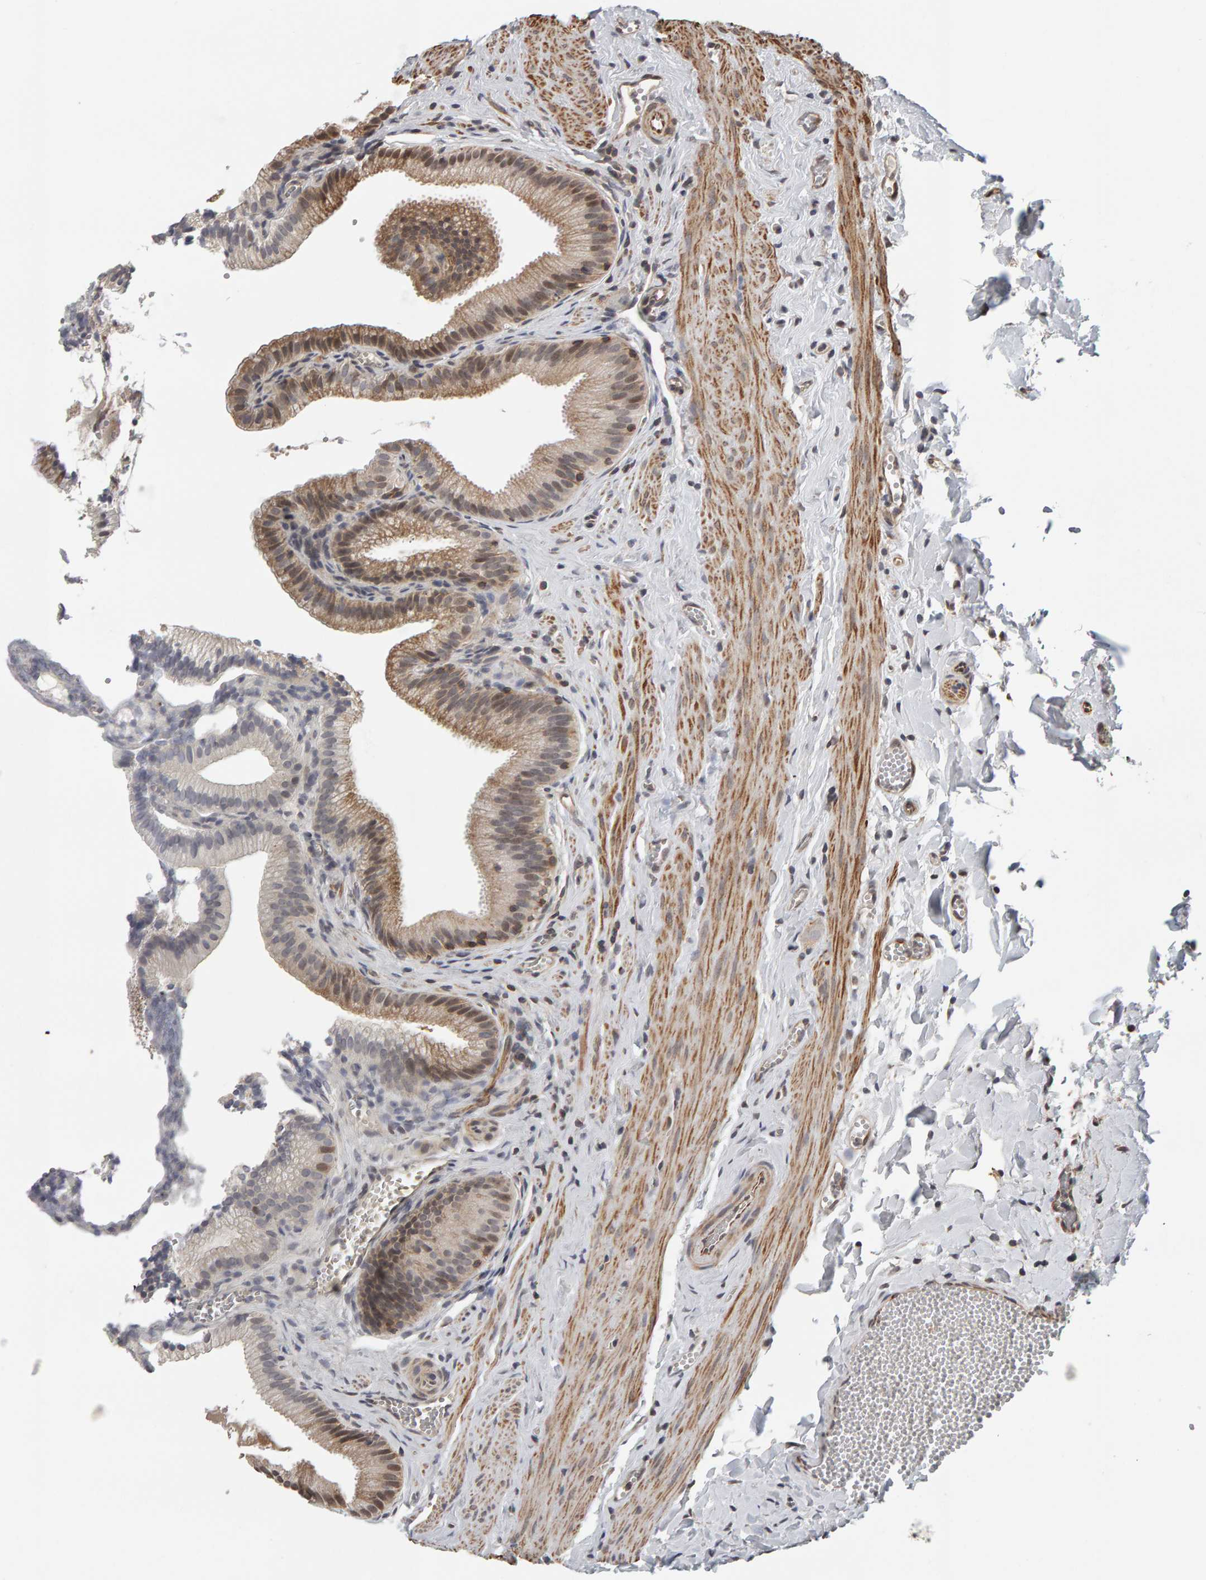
{"staining": {"intensity": "weak", "quantity": "25%-75%", "location": "cytoplasmic/membranous"}, "tissue": "gallbladder", "cell_type": "Glandular cells", "image_type": "normal", "snomed": [{"axis": "morphology", "description": "Normal tissue, NOS"}, {"axis": "topography", "description": "Gallbladder"}], "caption": "Brown immunohistochemical staining in normal gallbladder displays weak cytoplasmic/membranous expression in about 25%-75% of glandular cells.", "gene": "TEFM", "patient": {"sex": "male", "age": 38}}